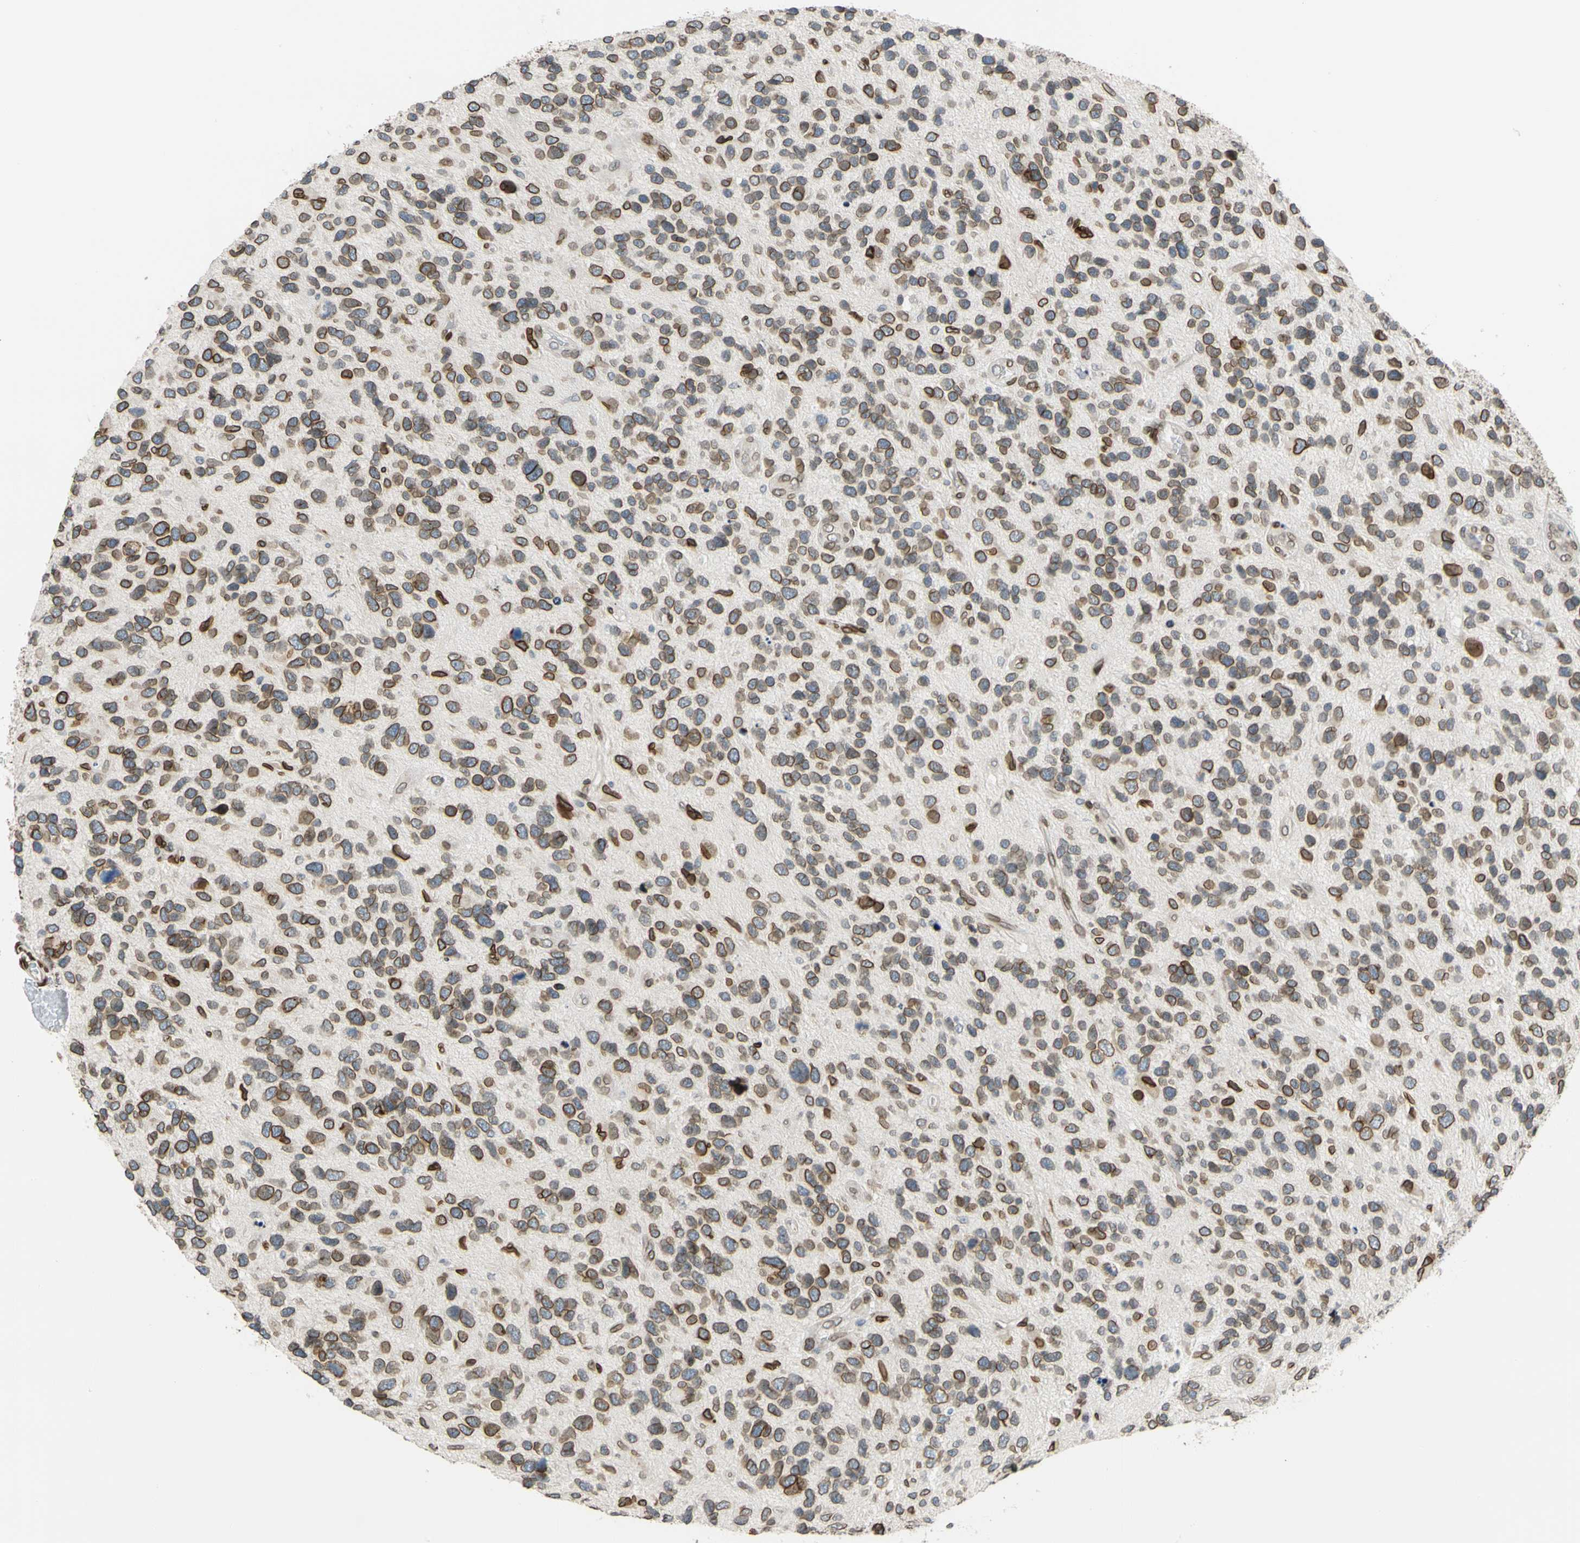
{"staining": {"intensity": "strong", "quantity": "25%-75%", "location": "cytoplasmic/membranous,nuclear"}, "tissue": "glioma", "cell_type": "Tumor cells", "image_type": "cancer", "snomed": [{"axis": "morphology", "description": "Glioma, malignant, High grade"}, {"axis": "topography", "description": "Brain"}], "caption": "High-magnification brightfield microscopy of malignant glioma (high-grade) stained with DAB (3,3'-diaminobenzidine) (brown) and counterstained with hematoxylin (blue). tumor cells exhibit strong cytoplasmic/membranous and nuclear positivity is seen in approximately25%-75% of cells. Immunohistochemistry (ihc) stains the protein of interest in brown and the nuclei are stained blue.", "gene": "SUN1", "patient": {"sex": "female", "age": 58}}